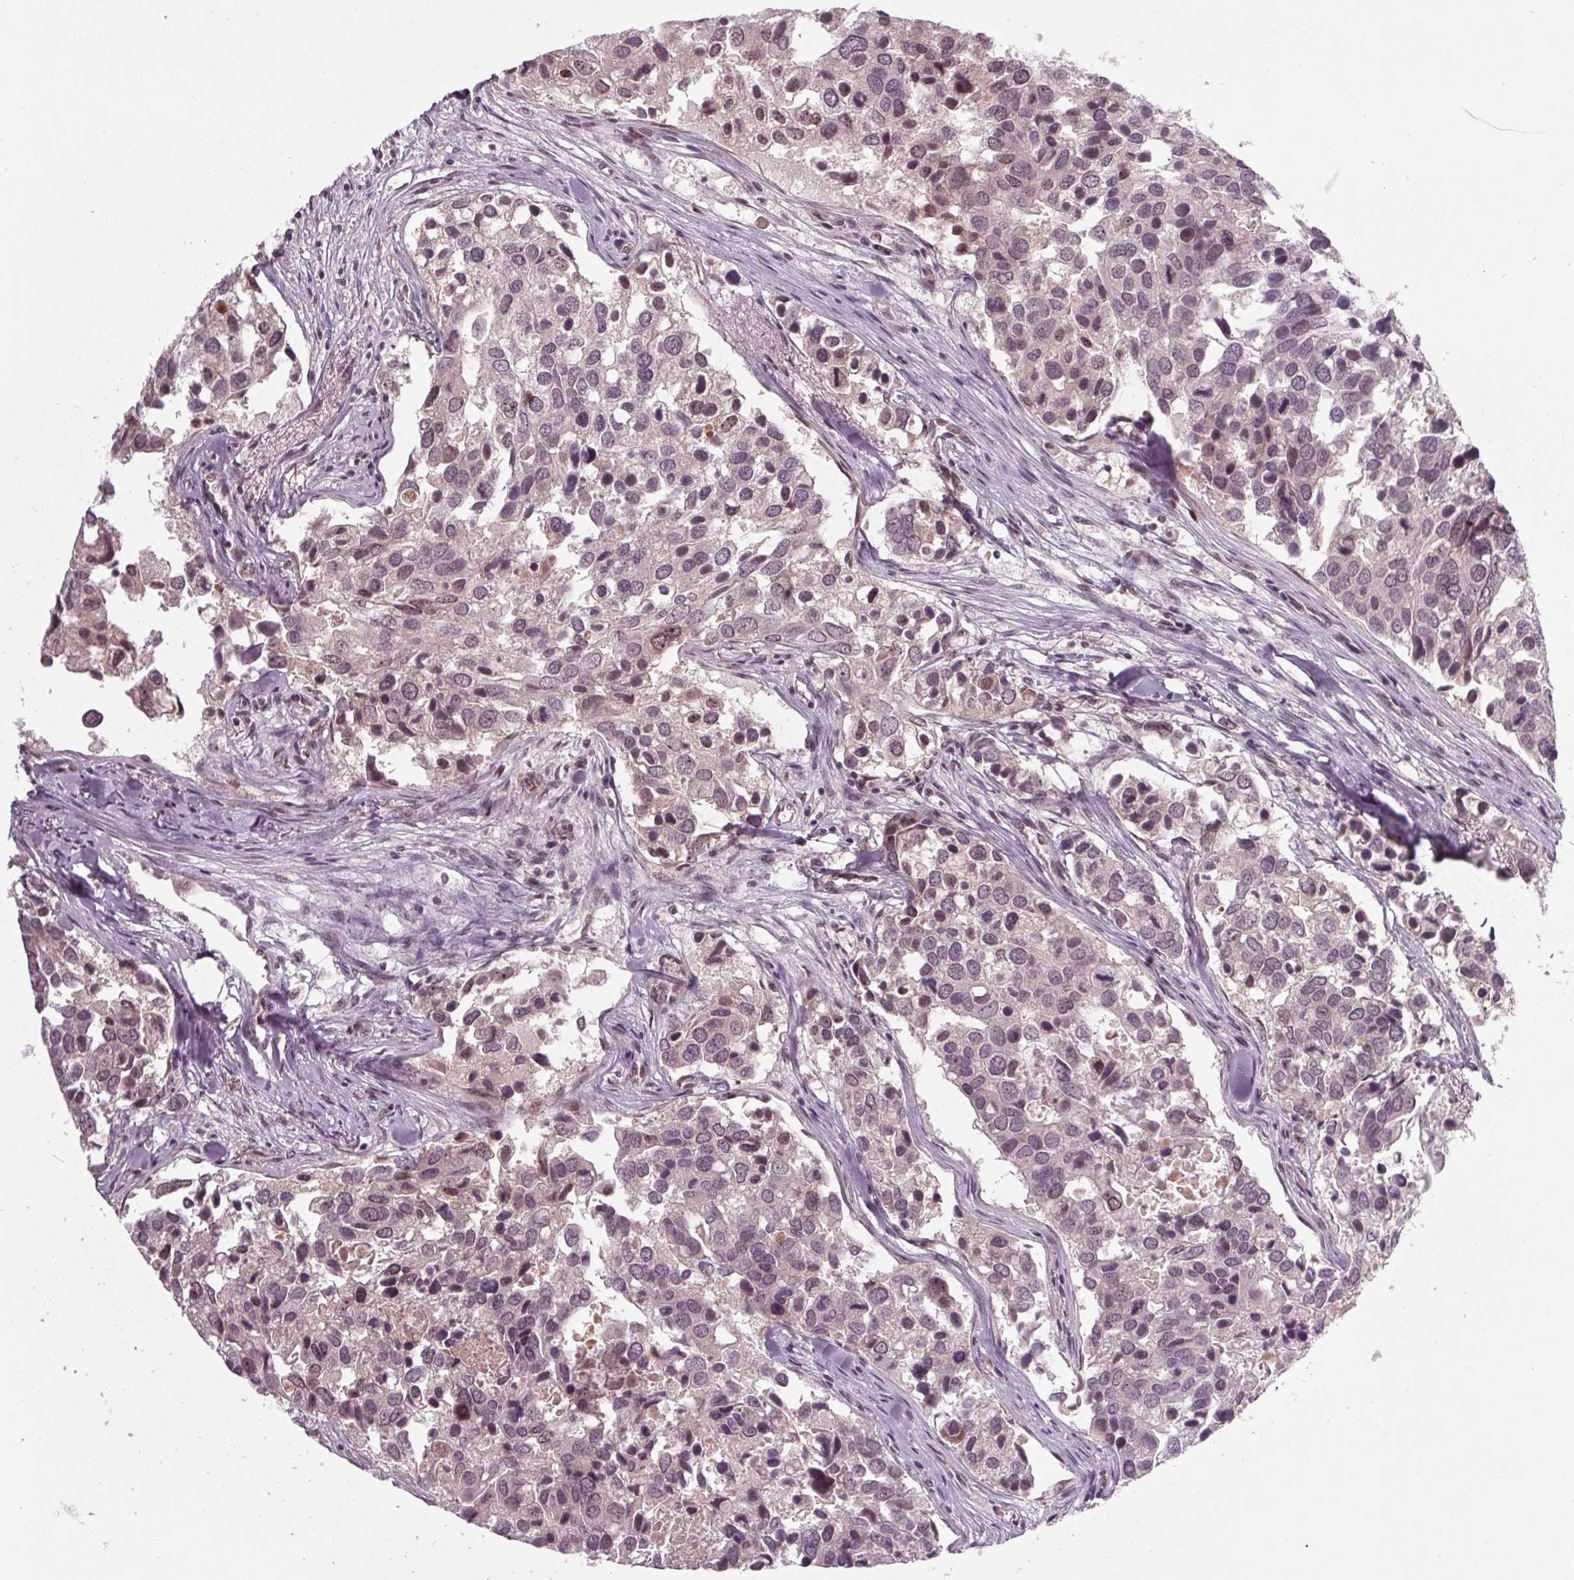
{"staining": {"intensity": "negative", "quantity": "none", "location": "none"}, "tissue": "breast cancer", "cell_type": "Tumor cells", "image_type": "cancer", "snomed": [{"axis": "morphology", "description": "Duct carcinoma"}, {"axis": "topography", "description": "Breast"}], "caption": "A high-resolution photomicrograph shows immunohistochemistry (IHC) staining of intraductal carcinoma (breast), which displays no significant staining in tumor cells.", "gene": "DDX41", "patient": {"sex": "female", "age": 83}}